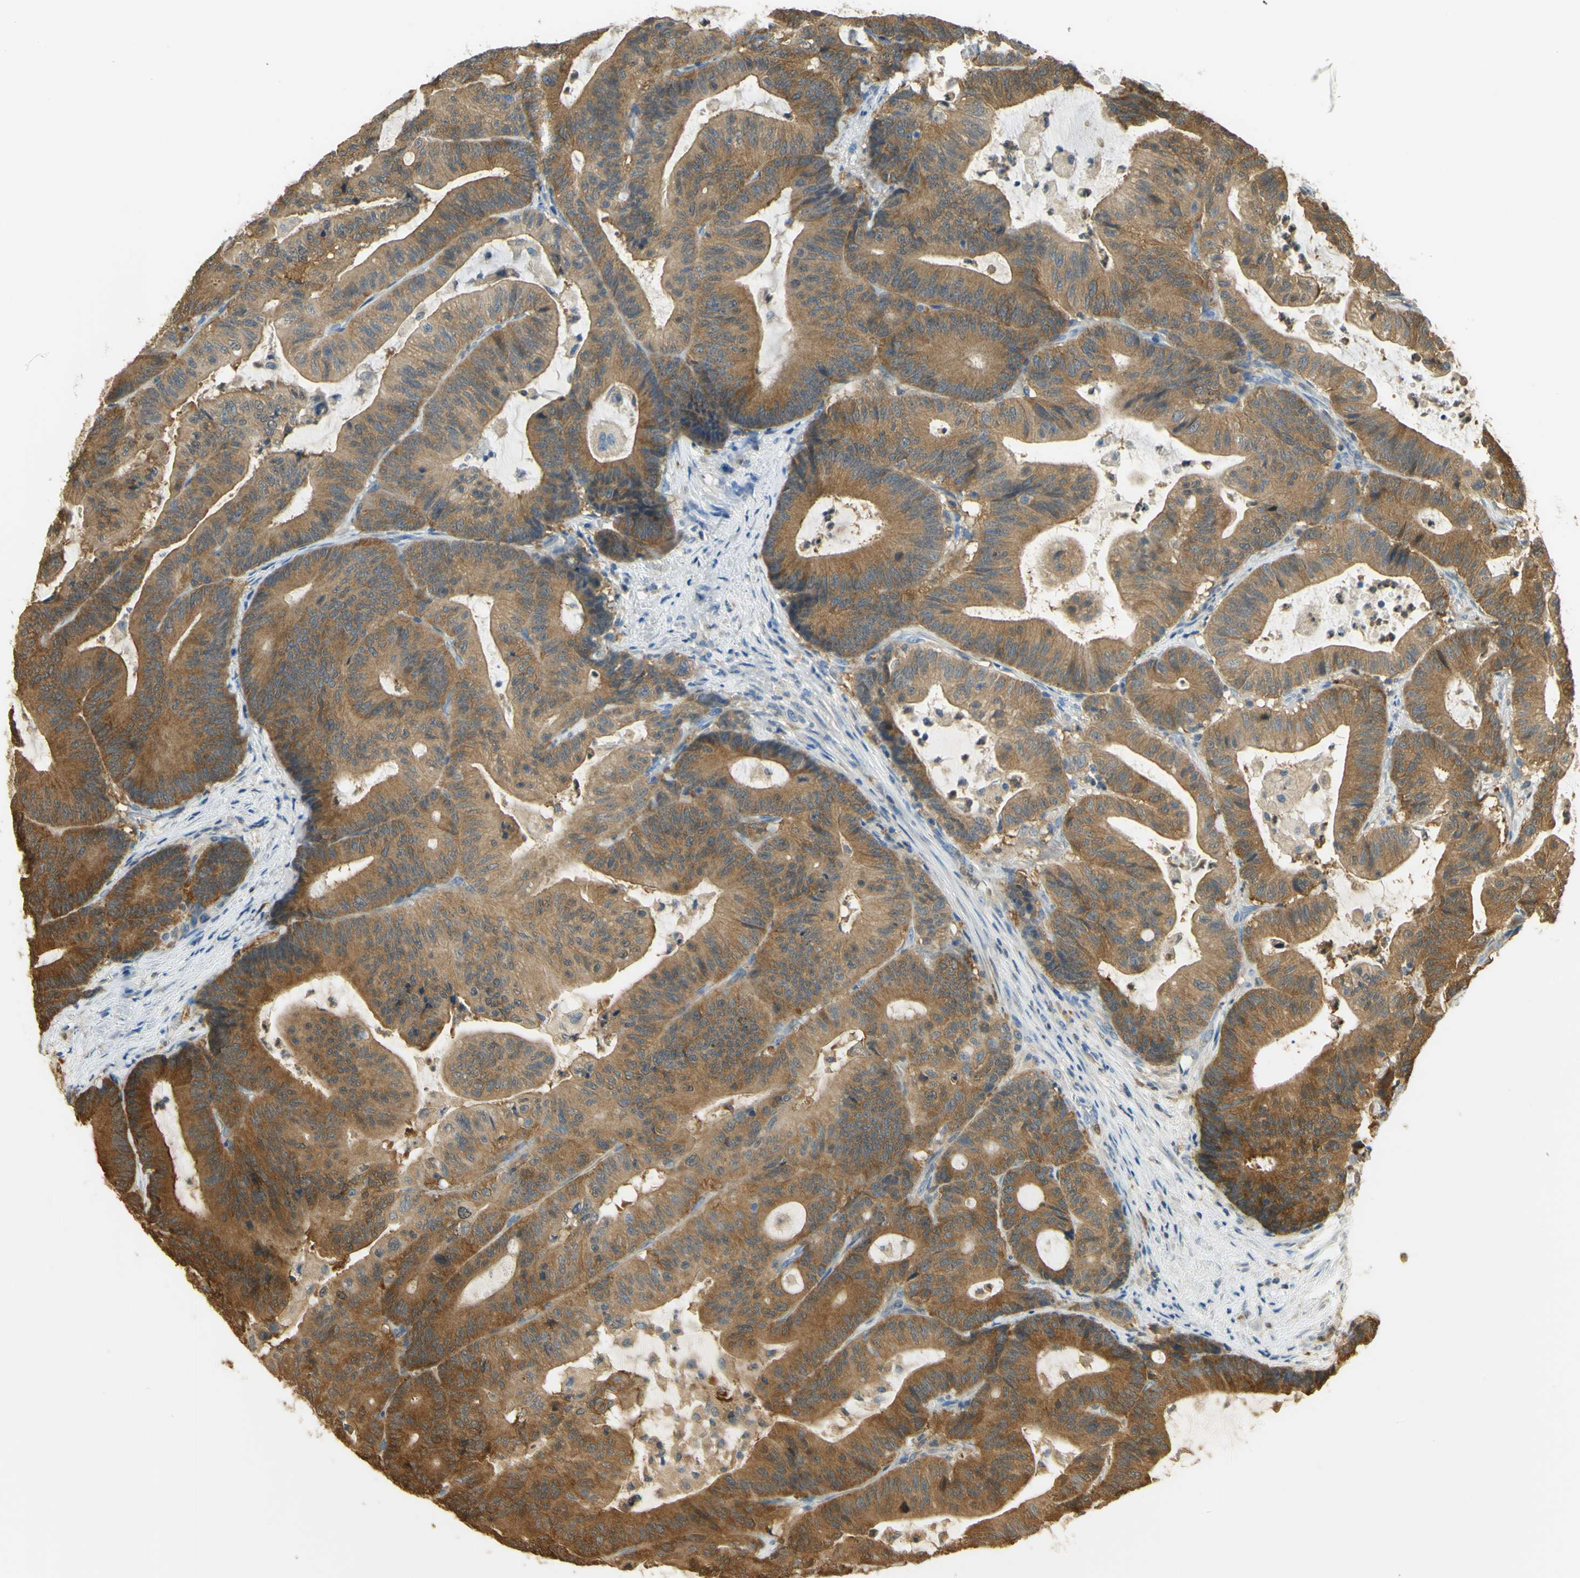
{"staining": {"intensity": "moderate", "quantity": ">75%", "location": "cytoplasmic/membranous"}, "tissue": "colorectal cancer", "cell_type": "Tumor cells", "image_type": "cancer", "snomed": [{"axis": "morphology", "description": "Adenocarcinoma, NOS"}, {"axis": "topography", "description": "Colon"}], "caption": "Immunohistochemical staining of colorectal cancer shows moderate cytoplasmic/membranous protein positivity in approximately >75% of tumor cells.", "gene": "PAK1", "patient": {"sex": "female", "age": 84}}